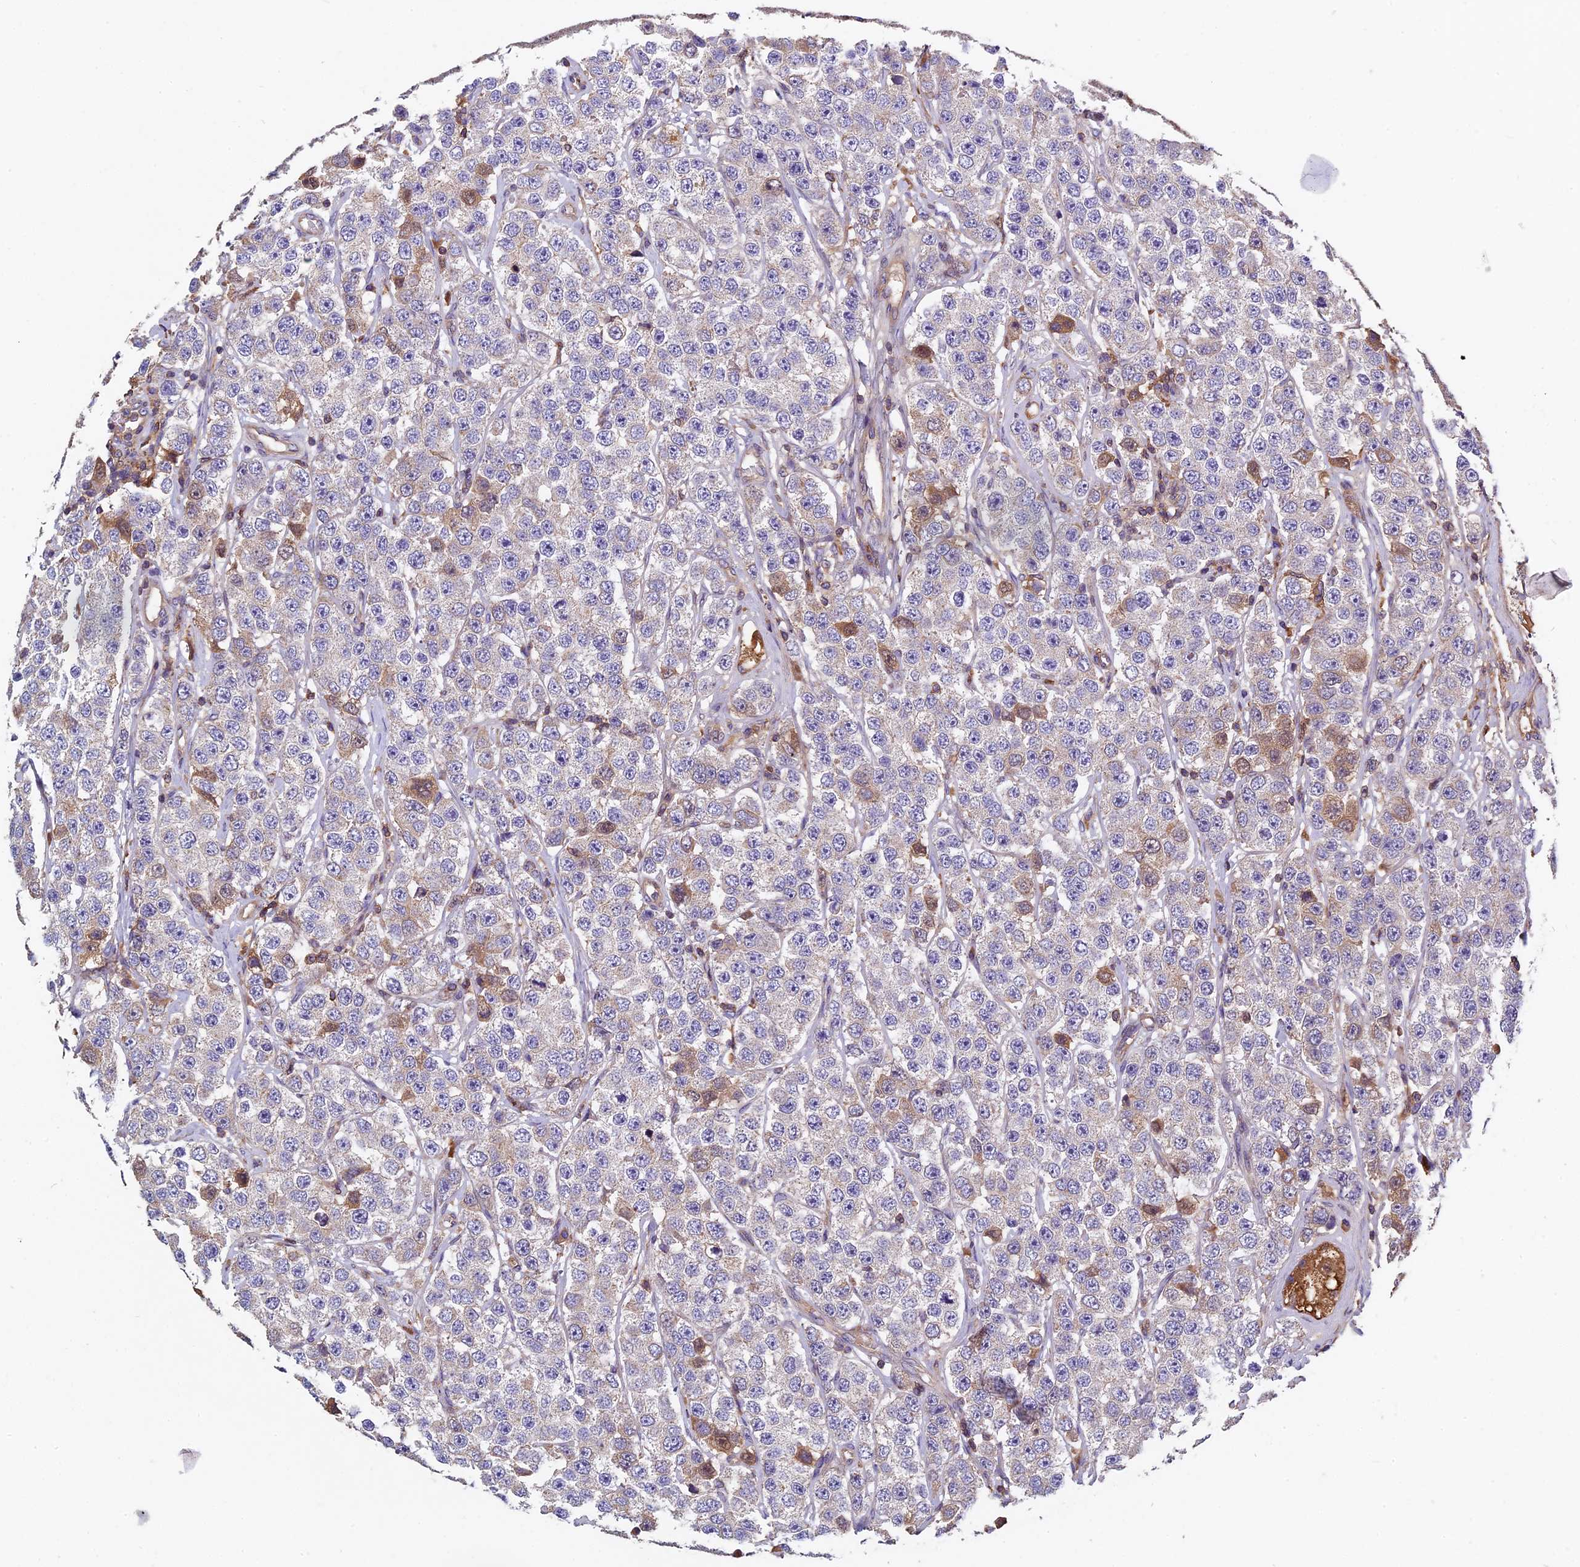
{"staining": {"intensity": "weak", "quantity": "<25%", "location": "cytoplasmic/membranous"}, "tissue": "testis cancer", "cell_type": "Tumor cells", "image_type": "cancer", "snomed": [{"axis": "morphology", "description": "Seminoma, NOS"}, {"axis": "topography", "description": "Testis"}], "caption": "High power microscopy histopathology image of an immunohistochemistry histopathology image of testis cancer (seminoma), revealing no significant expression in tumor cells.", "gene": "CCDC153", "patient": {"sex": "male", "age": 28}}